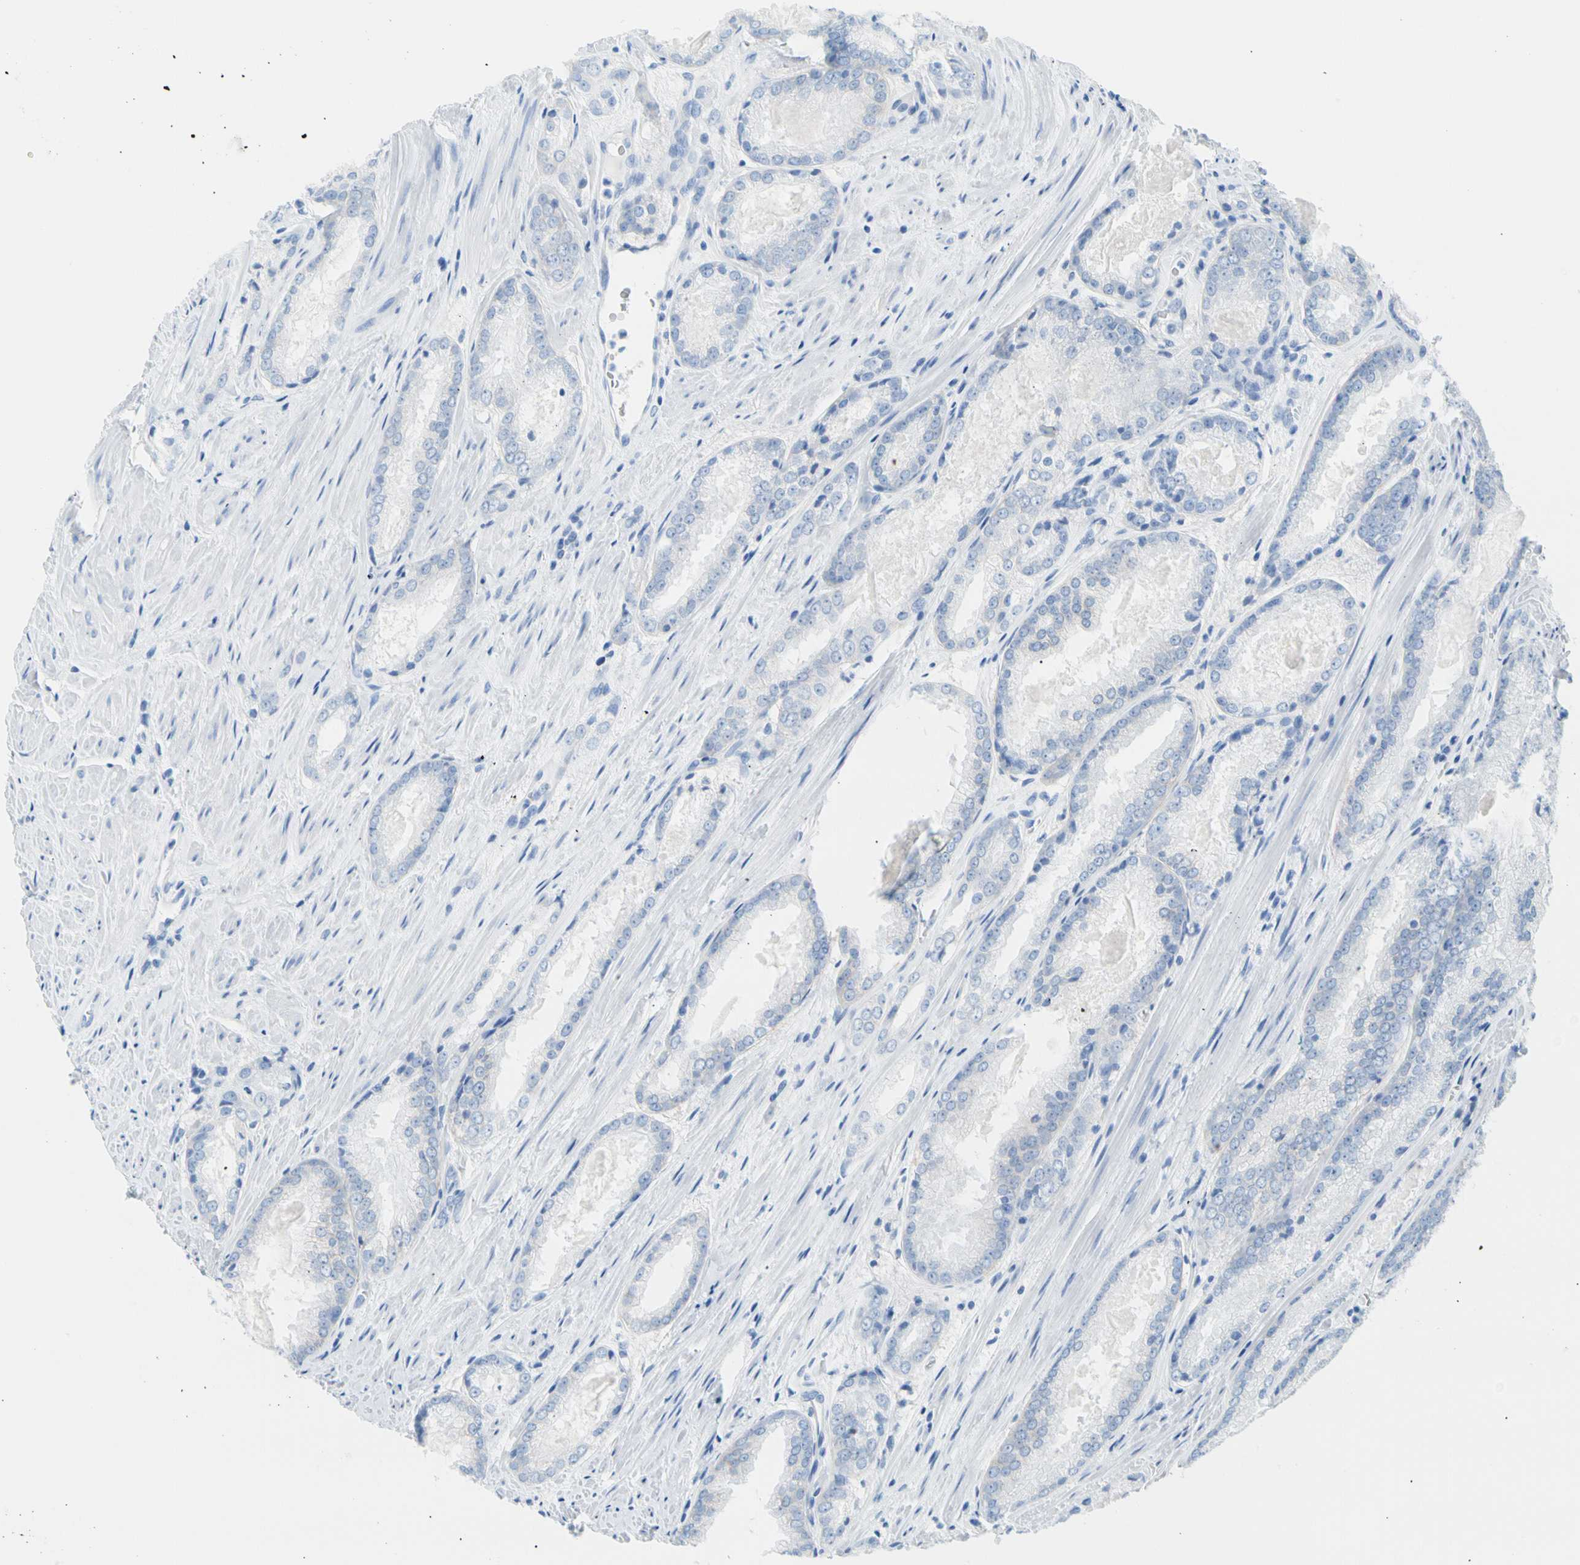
{"staining": {"intensity": "negative", "quantity": "none", "location": "none"}, "tissue": "prostate cancer", "cell_type": "Tumor cells", "image_type": "cancer", "snomed": [{"axis": "morphology", "description": "Adenocarcinoma, Low grade"}, {"axis": "topography", "description": "Prostate"}], "caption": "Immunohistochemistry micrograph of neoplastic tissue: adenocarcinoma (low-grade) (prostate) stained with DAB demonstrates no significant protein staining in tumor cells.", "gene": "CEL", "patient": {"sex": "male", "age": 64}}